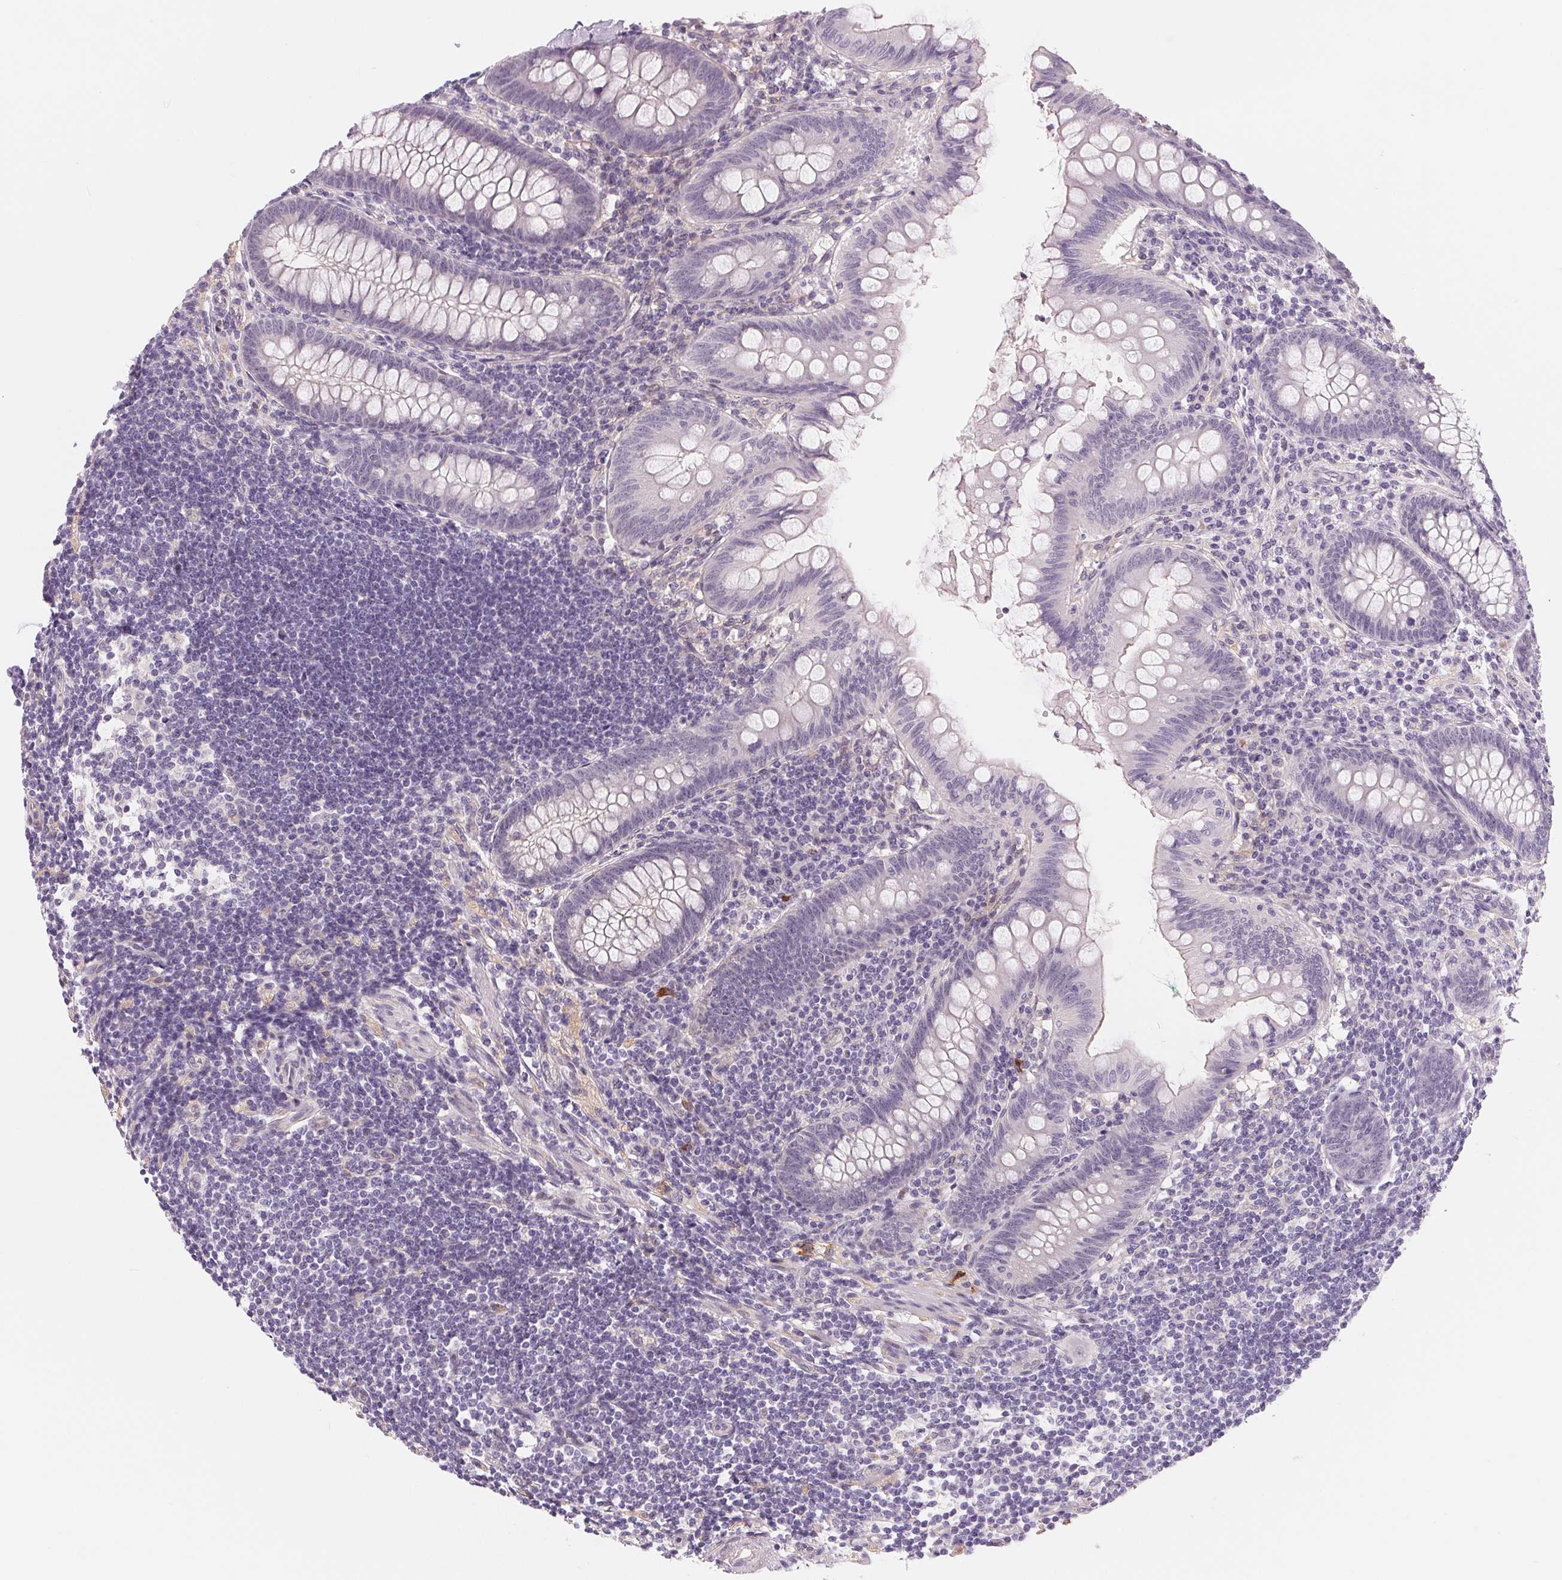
{"staining": {"intensity": "negative", "quantity": "none", "location": "none"}, "tissue": "appendix", "cell_type": "Glandular cells", "image_type": "normal", "snomed": [{"axis": "morphology", "description": "Normal tissue, NOS"}, {"axis": "topography", "description": "Appendix"}], "caption": "Histopathology image shows no significant protein staining in glandular cells of unremarkable appendix.", "gene": "CFC1B", "patient": {"sex": "female", "age": 57}}